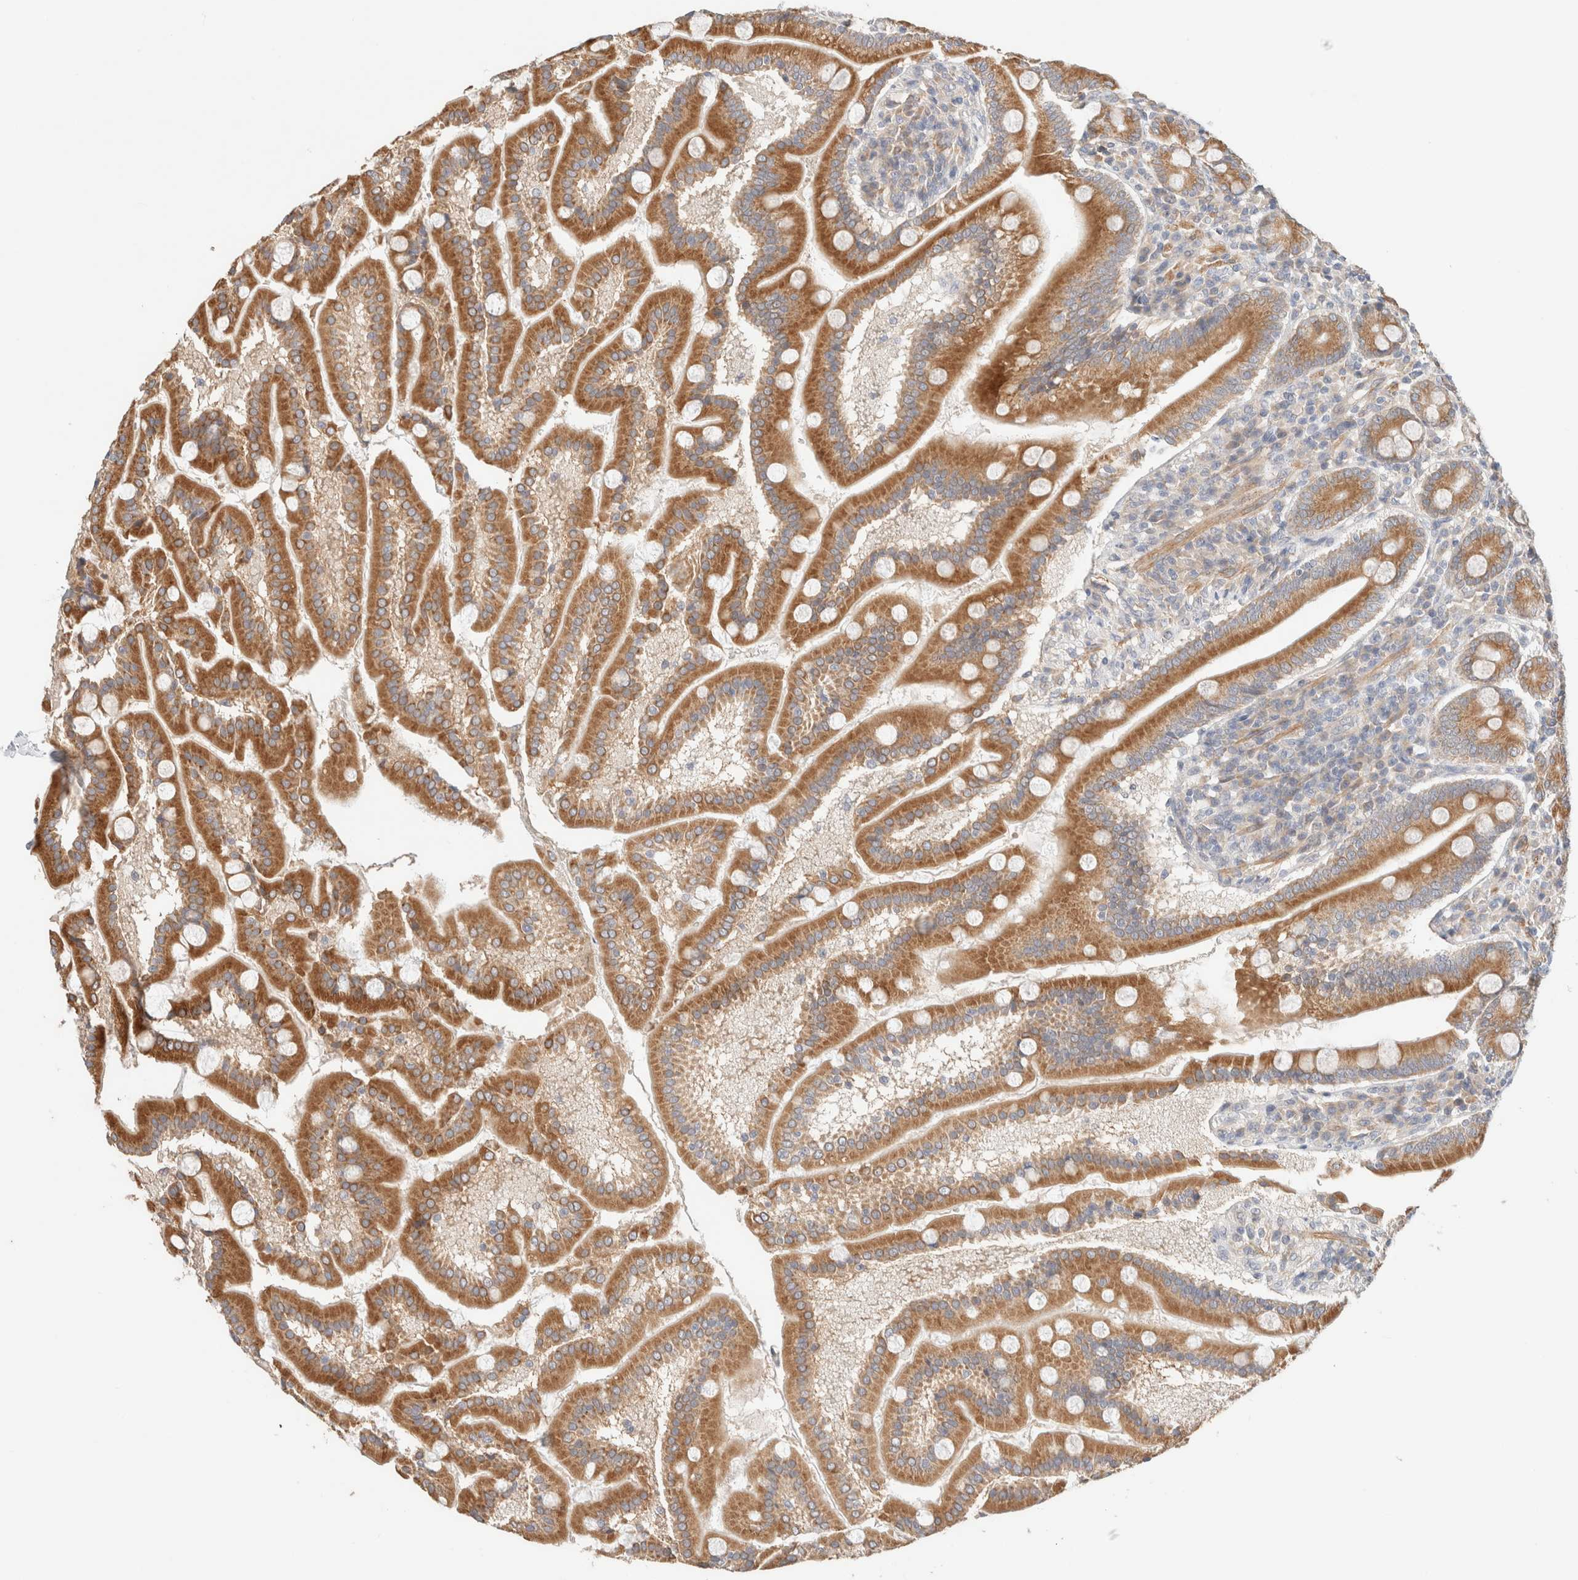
{"staining": {"intensity": "strong", "quantity": ">75%", "location": "cytoplasmic/membranous"}, "tissue": "duodenum", "cell_type": "Glandular cells", "image_type": "normal", "snomed": [{"axis": "morphology", "description": "Normal tissue, NOS"}, {"axis": "topography", "description": "Duodenum"}], "caption": "Duodenum stained with immunohistochemistry (IHC) shows strong cytoplasmic/membranous staining in about >75% of glandular cells.", "gene": "RRP15", "patient": {"sex": "male", "age": 50}}